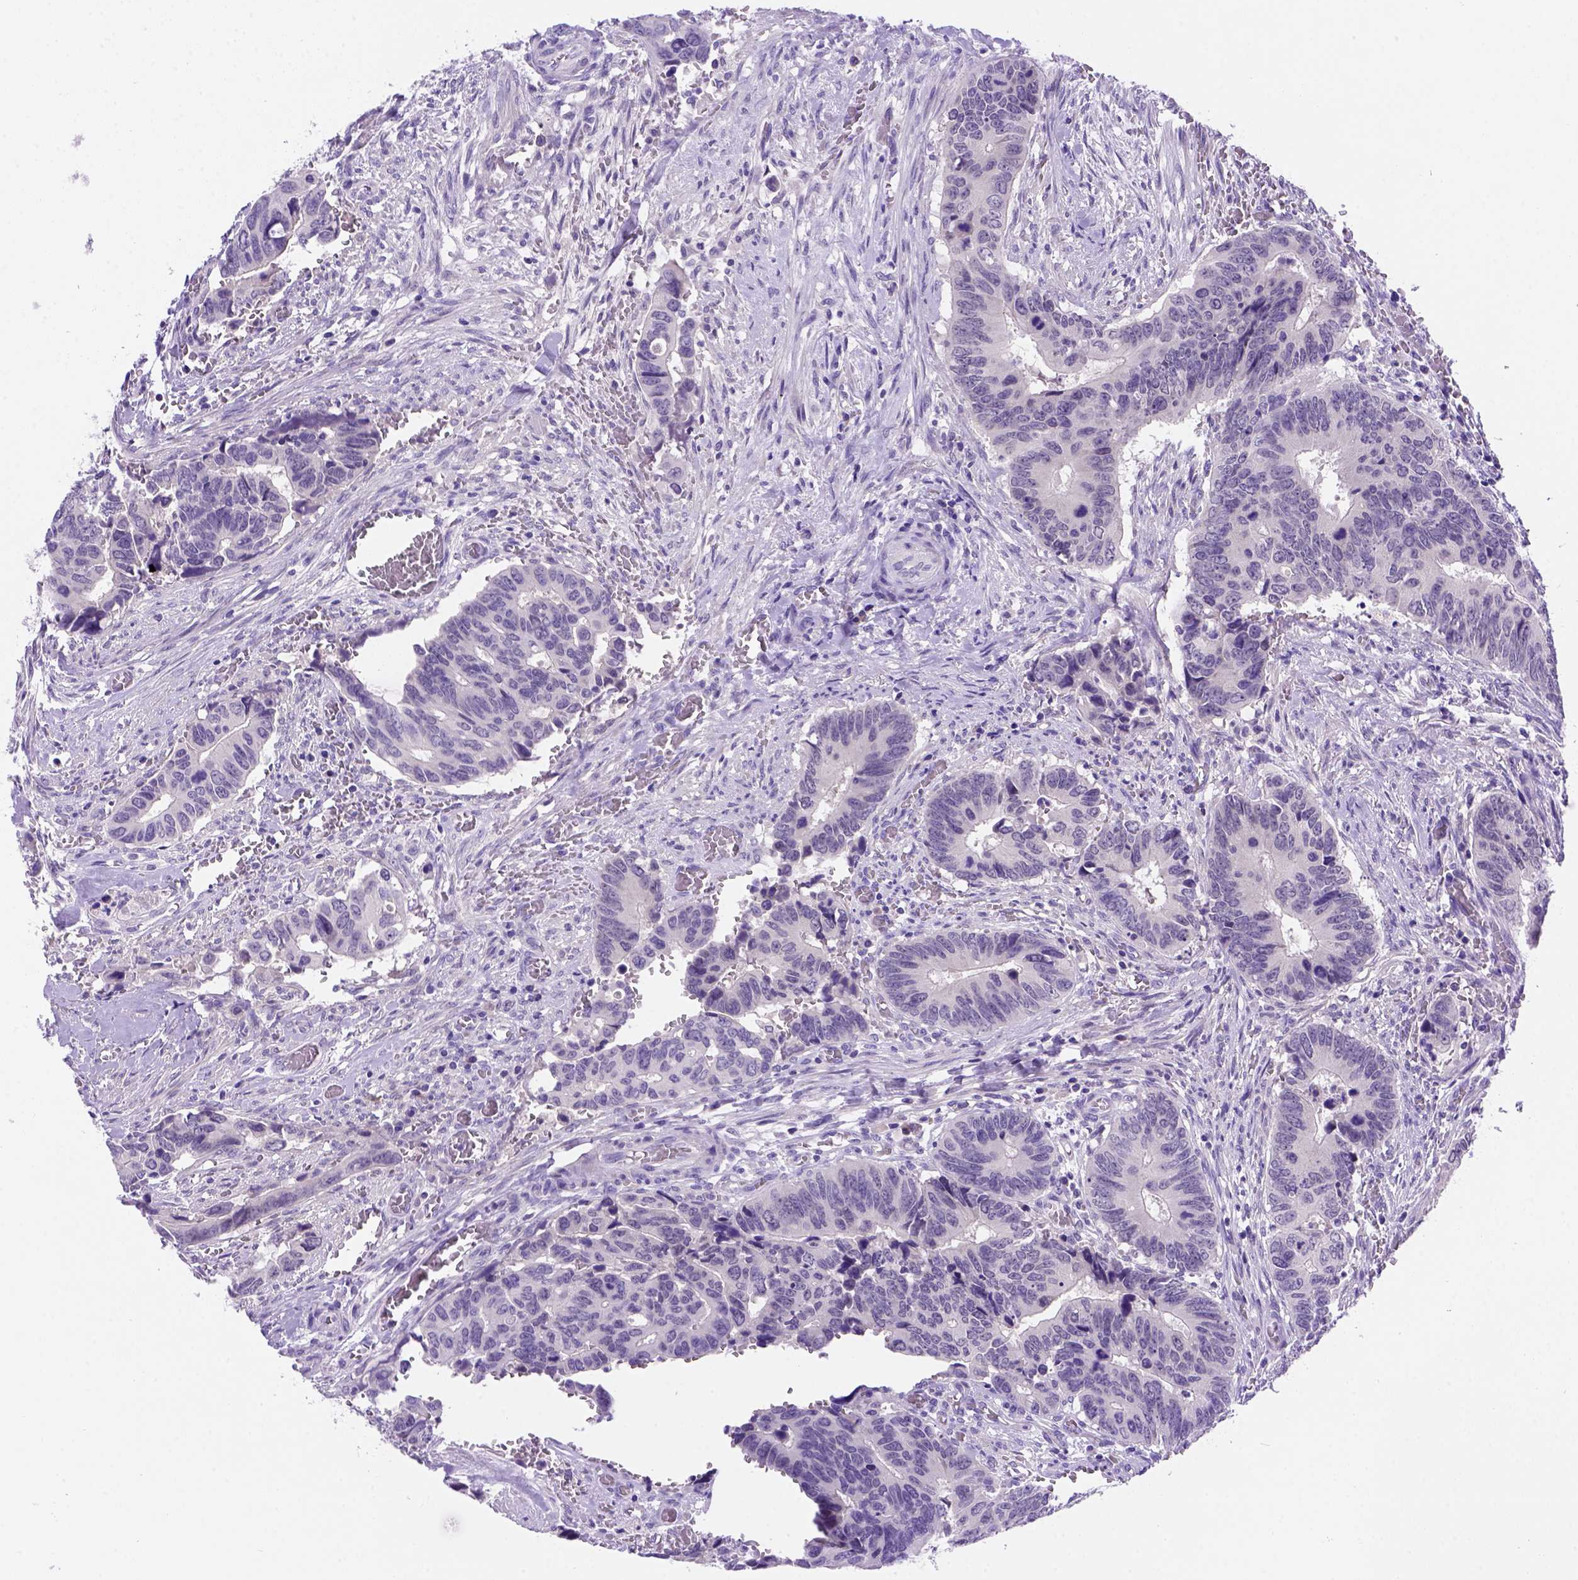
{"staining": {"intensity": "negative", "quantity": "none", "location": "none"}, "tissue": "colorectal cancer", "cell_type": "Tumor cells", "image_type": "cancer", "snomed": [{"axis": "morphology", "description": "Adenocarcinoma, NOS"}, {"axis": "topography", "description": "Colon"}], "caption": "Tumor cells are negative for protein expression in human colorectal adenocarcinoma.", "gene": "FAM81B", "patient": {"sex": "male", "age": 49}}